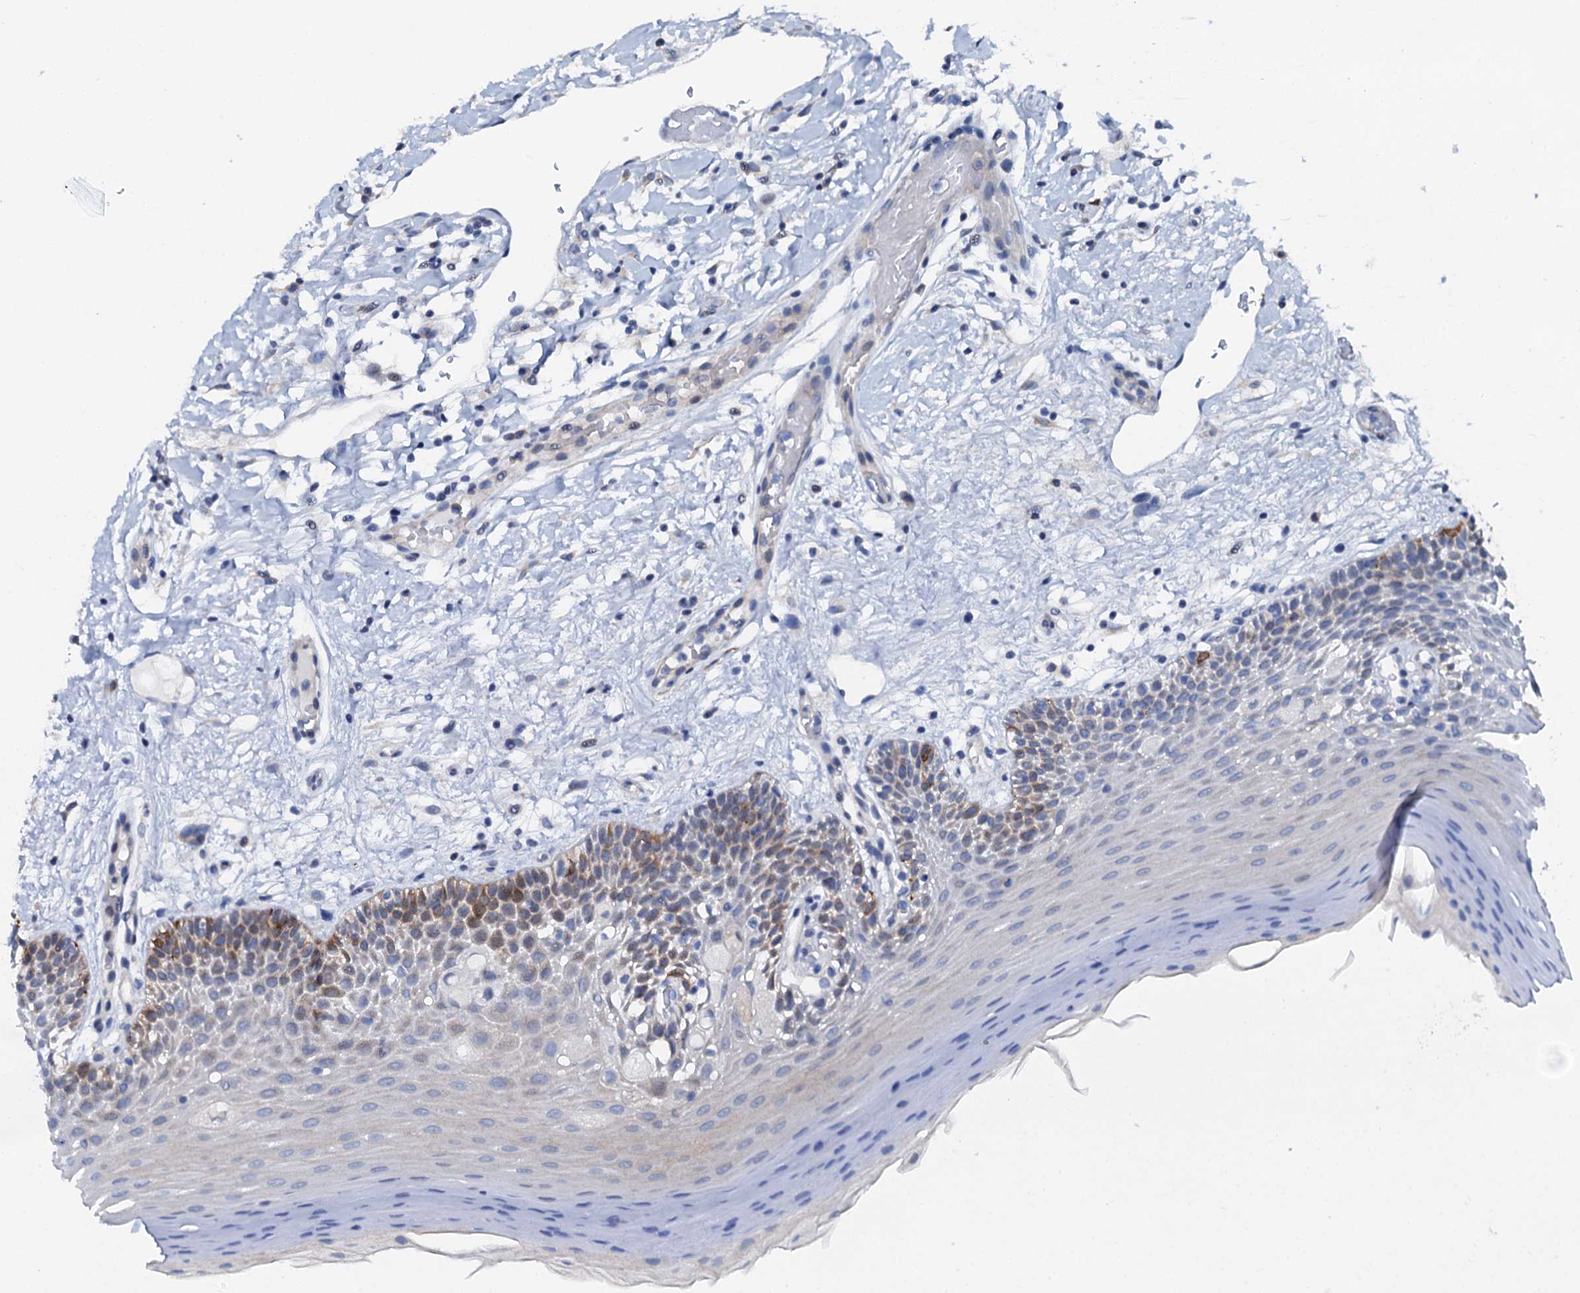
{"staining": {"intensity": "moderate", "quantity": "25%-75%", "location": "cytoplasmic/membranous"}, "tissue": "oral mucosa", "cell_type": "Squamous epithelial cells", "image_type": "normal", "snomed": [{"axis": "morphology", "description": "Normal tissue, NOS"}, {"axis": "topography", "description": "Oral tissue"}, {"axis": "topography", "description": "Tounge, NOS"}], "caption": "This image shows immunohistochemistry staining of unremarkable oral mucosa, with medium moderate cytoplasmic/membranous staining in approximately 25%-75% of squamous epithelial cells.", "gene": "GFOD2", "patient": {"sex": "male", "age": 47}}